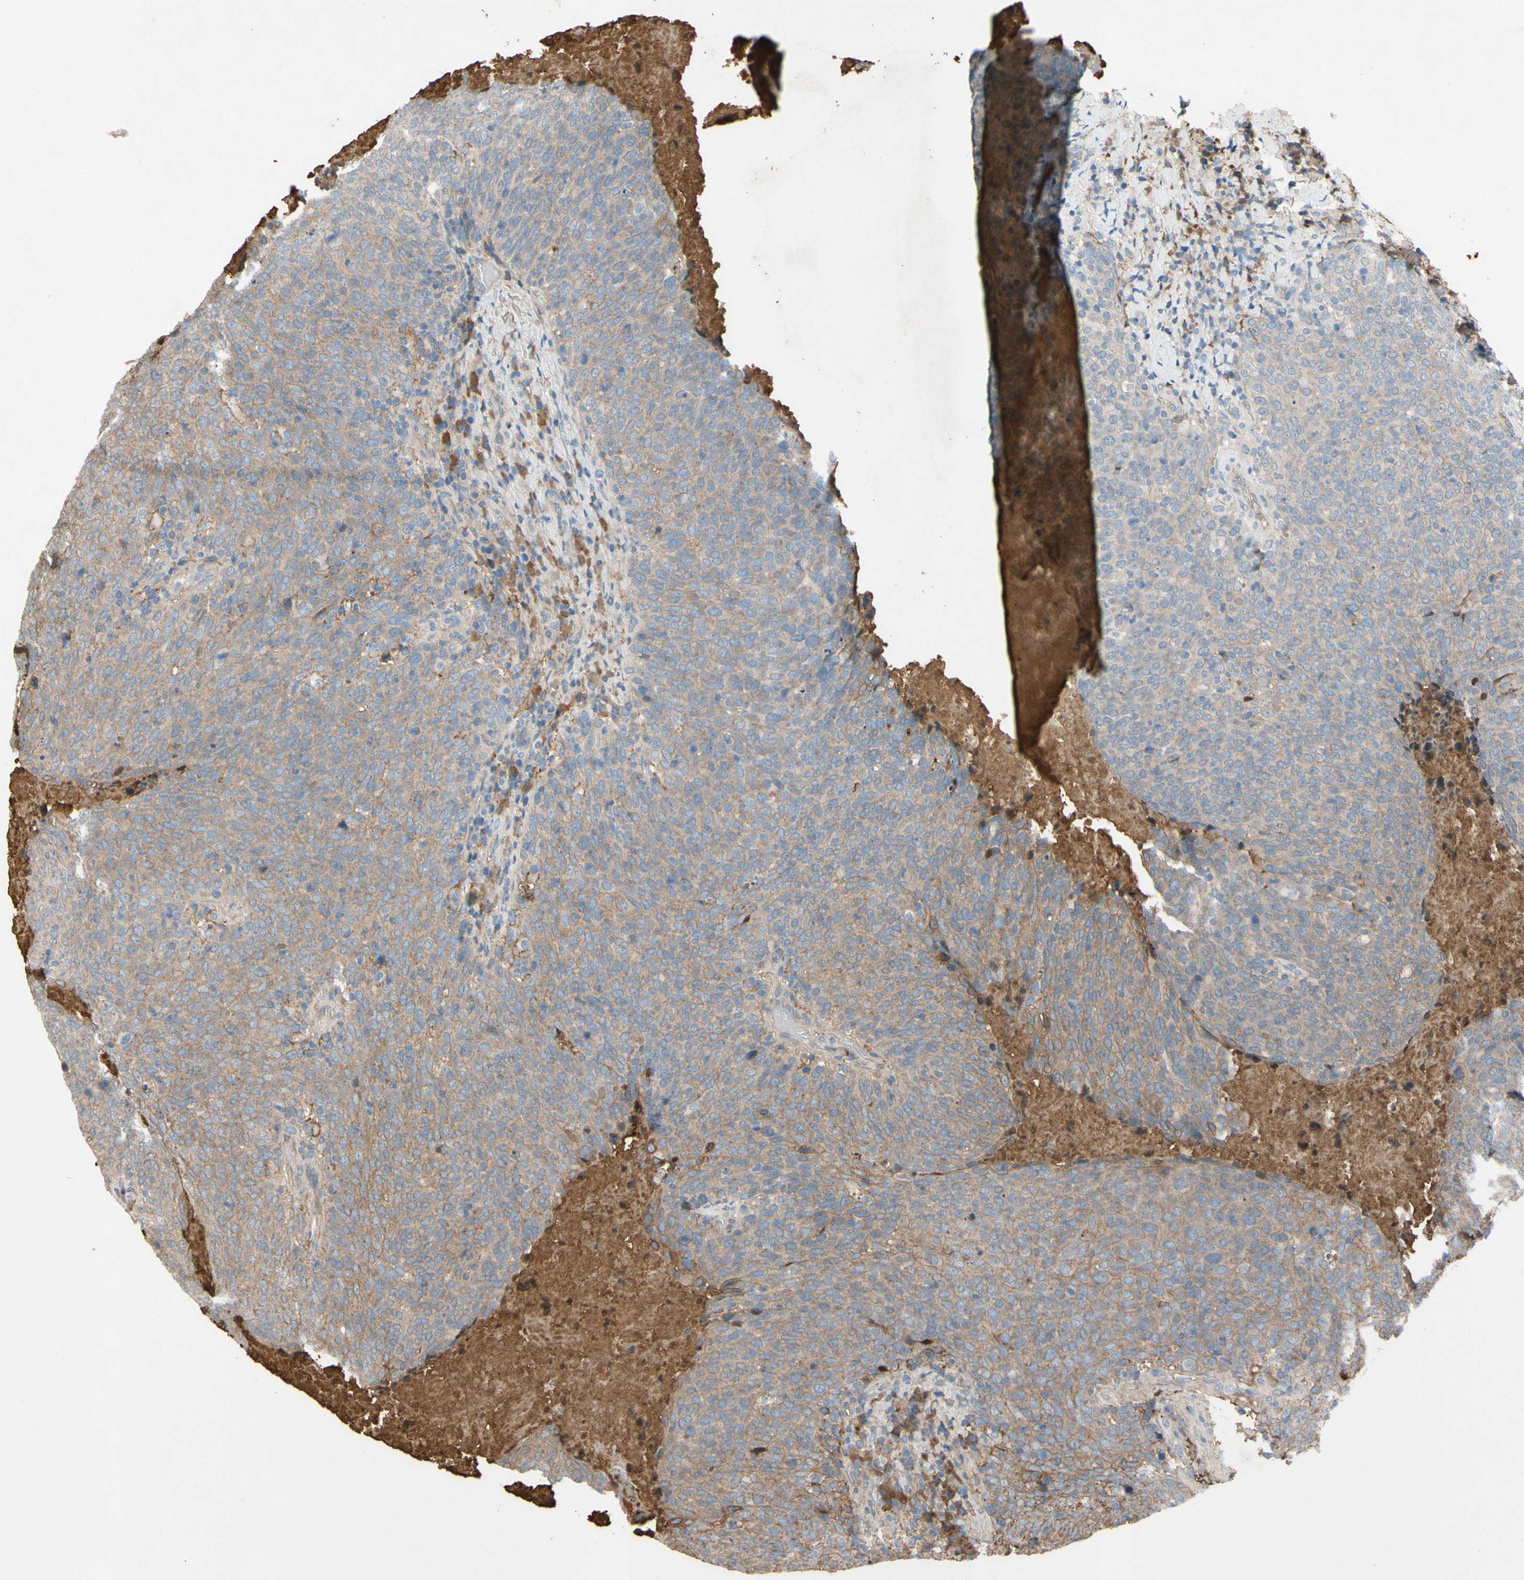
{"staining": {"intensity": "weak", "quantity": ">75%", "location": "cytoplasmic/membranous"}, "tissue": "head and neck cancer", "cell_type": "Tumor cells", "image_type": "cancer", "snomed": [{"axis": "morphology", "description": "Squamous cell carcinoma, NOS"}, {"axis": "morphology", "description": "Squamous cell carcinoma, metastatic, NOS"}, {"axis": "topography", "description": "Lymph node"}, {"axis": "topography", "description": "Head-Neck"}], "caption": "Head and neck squamous cell carcinoma stained for a protein shows weak cytoplasmic/membranous positivity in tumor cells.", "gene": "TIMP2", "patient": {"sex": "male", "age": 62}}